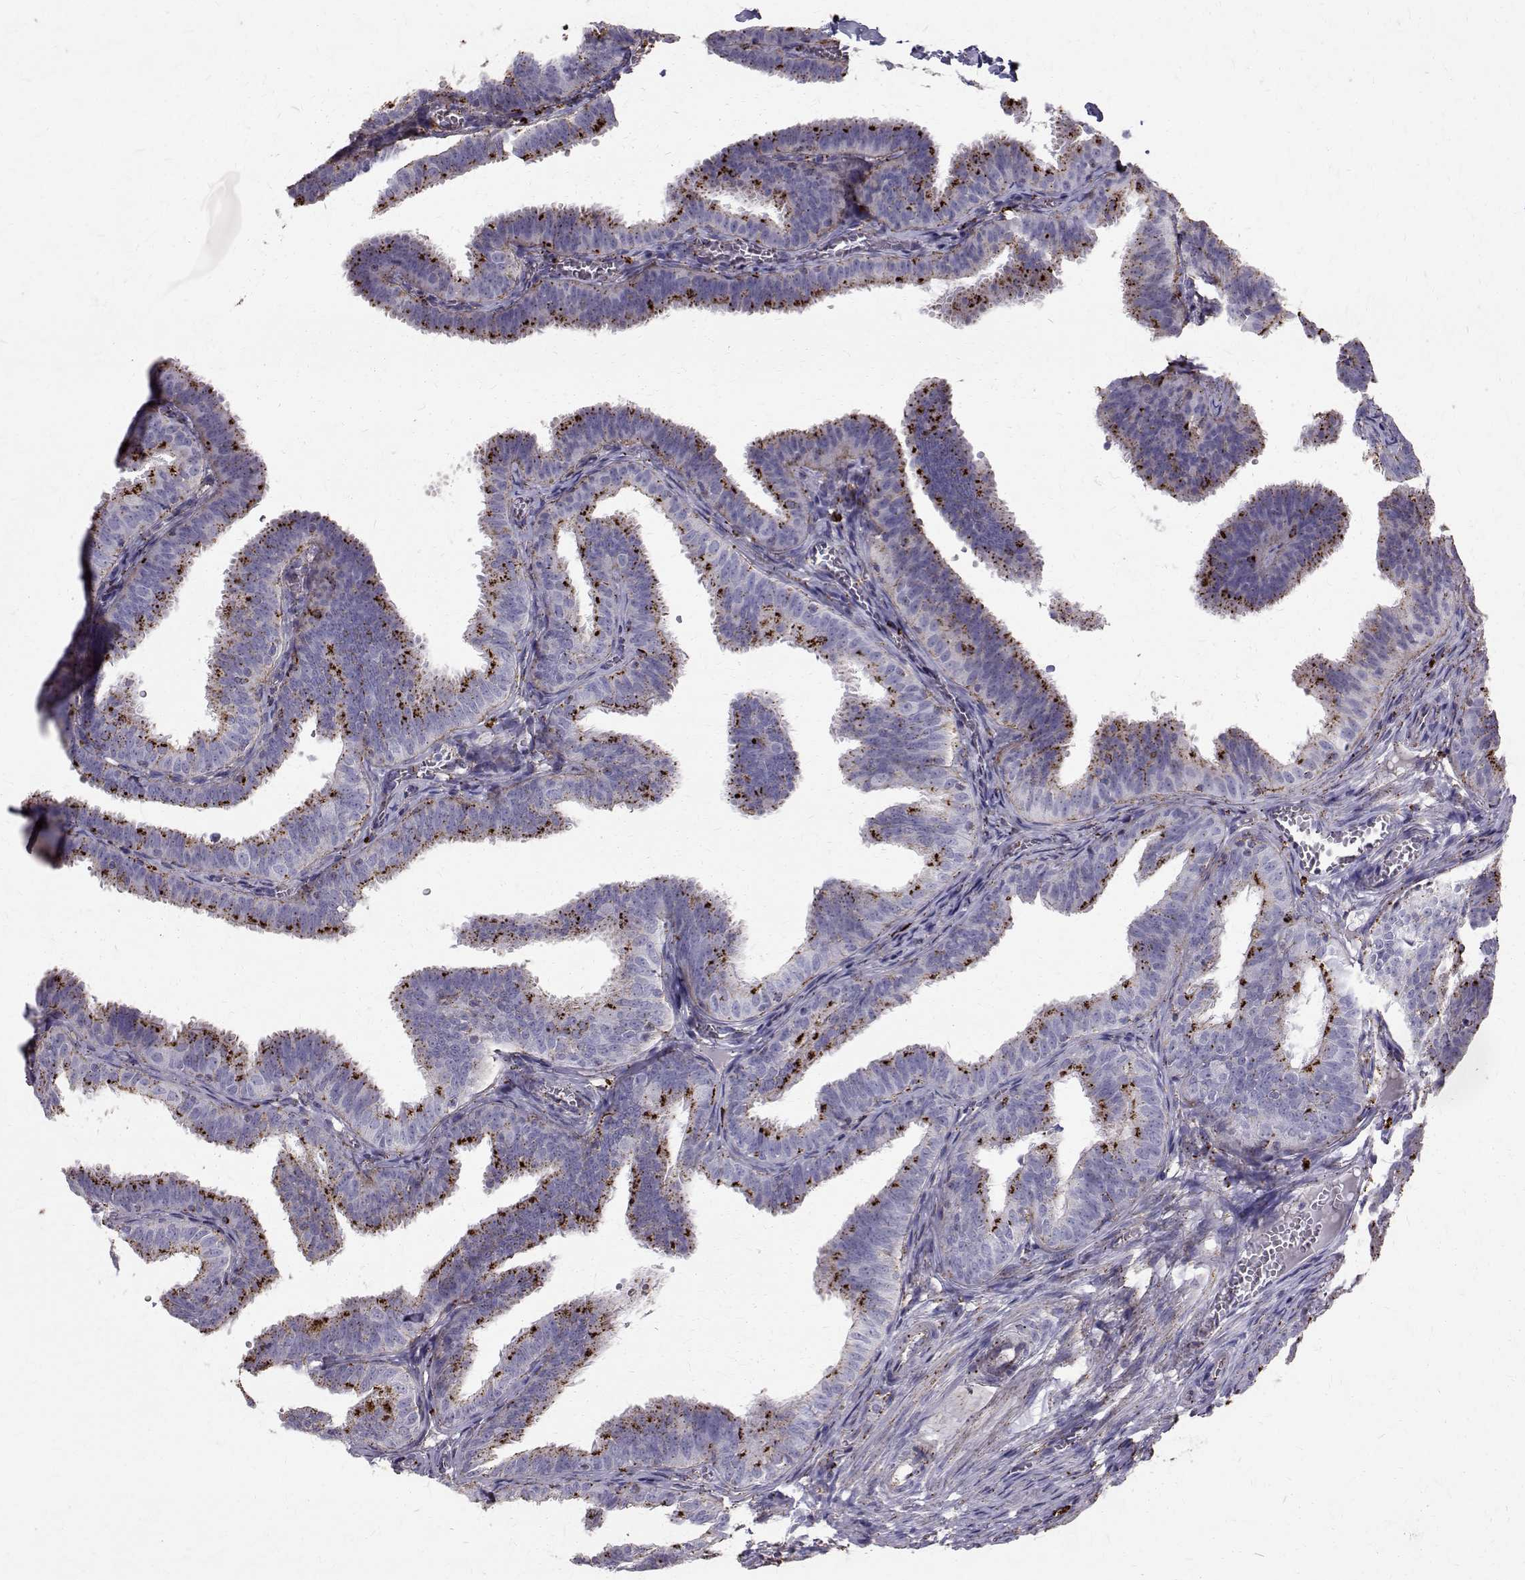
{"staining": {"intensity": "strong", "quantity": "25%-75%", "location": "cytoplasmic/membranous"}, "tissue": "fallopian tube", "cell_type": "Glandular cells", "image_type": "normal", "snomed": [{"axis": "morphology", "description": "Normal tissue, NOS"}, {"axis": "topography", "description": "Fallopian tube"}], "caption": "Normal fallopian tube exhibits strong cytoplasmic/membranous positivity in approximately 25%-75% of glandular cells, visualized by immunohistochemistry. The staining was performed using DAB (3,3'-diaminobenzidine), with brown indicating positive protein expression. Nuclei are stained blue with hematoxylin.", "gene": "TPP1", "patient": {"sex": "female", "age": 25}}